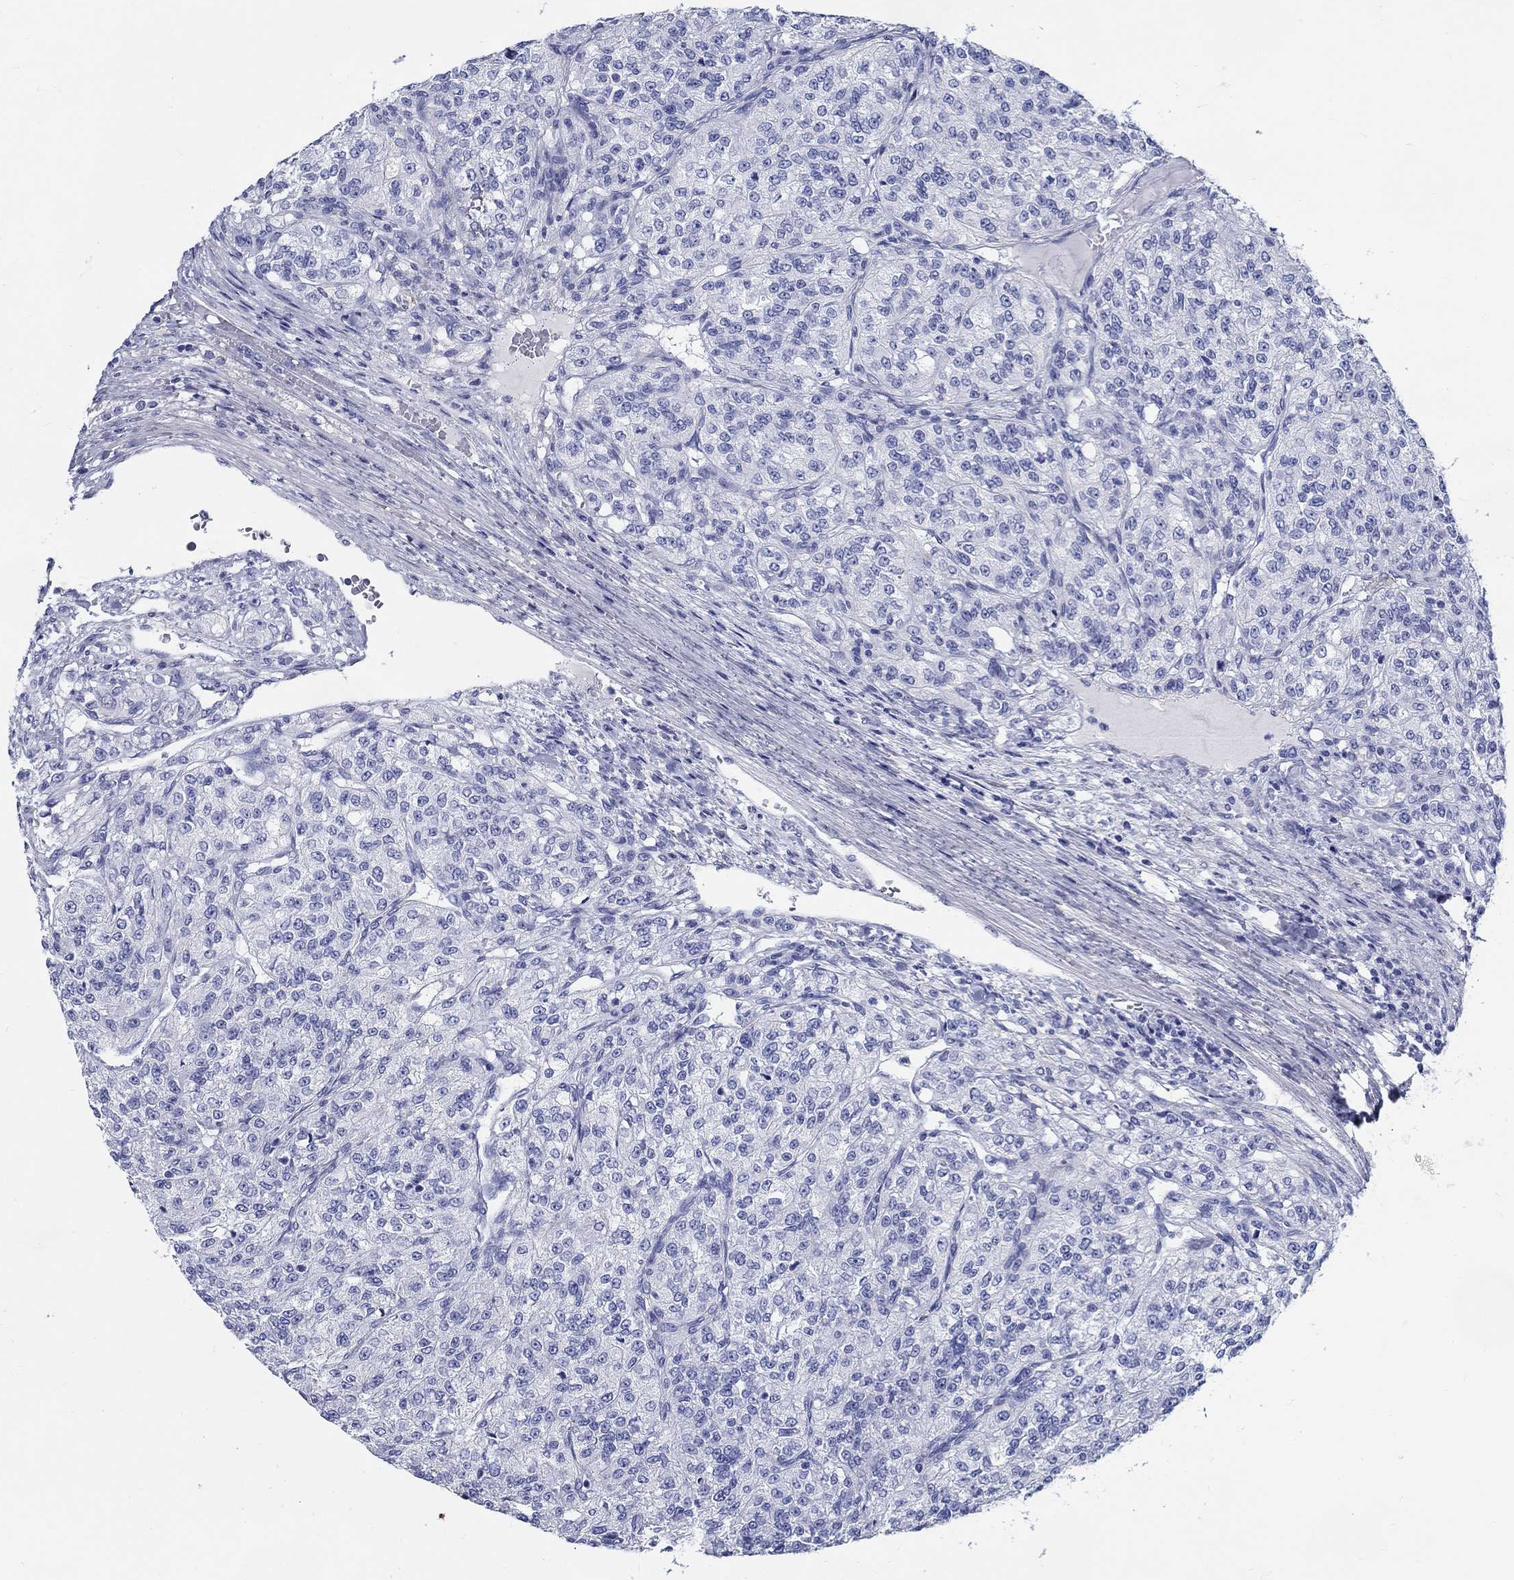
{"staining": {"intensity": "negative", "quantity": "none", "location": "none"}, "tissue": "renal cancer", "cell_type": "Tumor cells", "image_type": "cancer", "snomed": [{"axis": "morphology", "description": "Adenocarcinoma, NOS"}, {"axis": "topography", "description": "Kidney"}], "caption": "A high-resolution image shows immunohistochemistry staining of renal cancer (adenocarcinoma), which demonstrates no significant expression in tumor cells.", "gene": "CRYGS", "patient": {"sex": "female", "age": 63}}